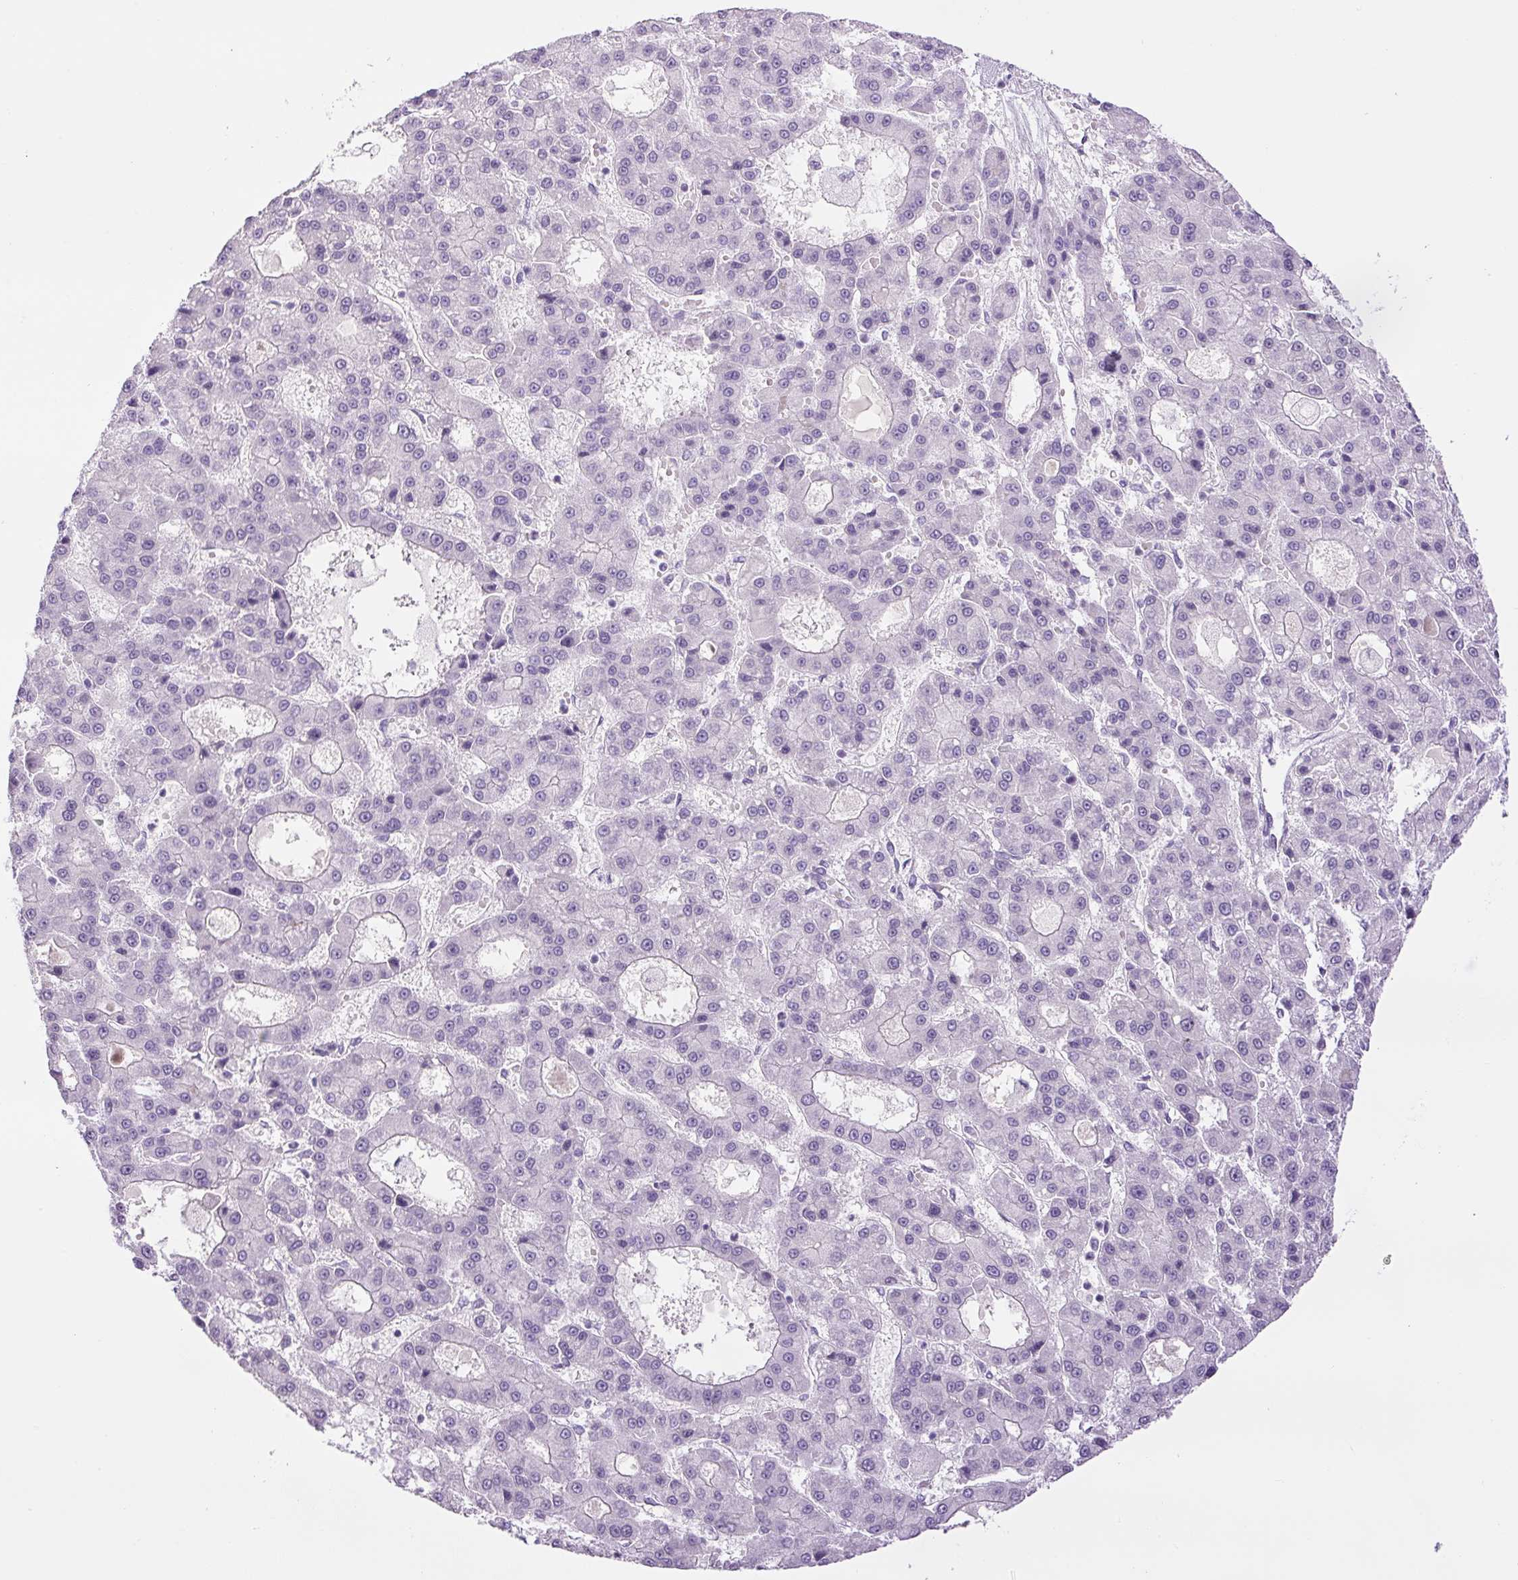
{"staining": {"intensity": "negative", "quantity": "none", "location": "none"}, "tissue": "liver cancer", "cell_type": "Tumor cells", "image_type": "cancer", "snomed": [{"axis": "morphology", "description": "Carcinoma, Hepatocellular, NOS"}, {"axis": "topography", "description": "Liver"}], "caption": "This is an immunohistochemistry histopathology image of human liver cancer. There is no positivity in tumor cells.", "gene": "RSPO4", "patient": {"sex": "male", "age": 70}}